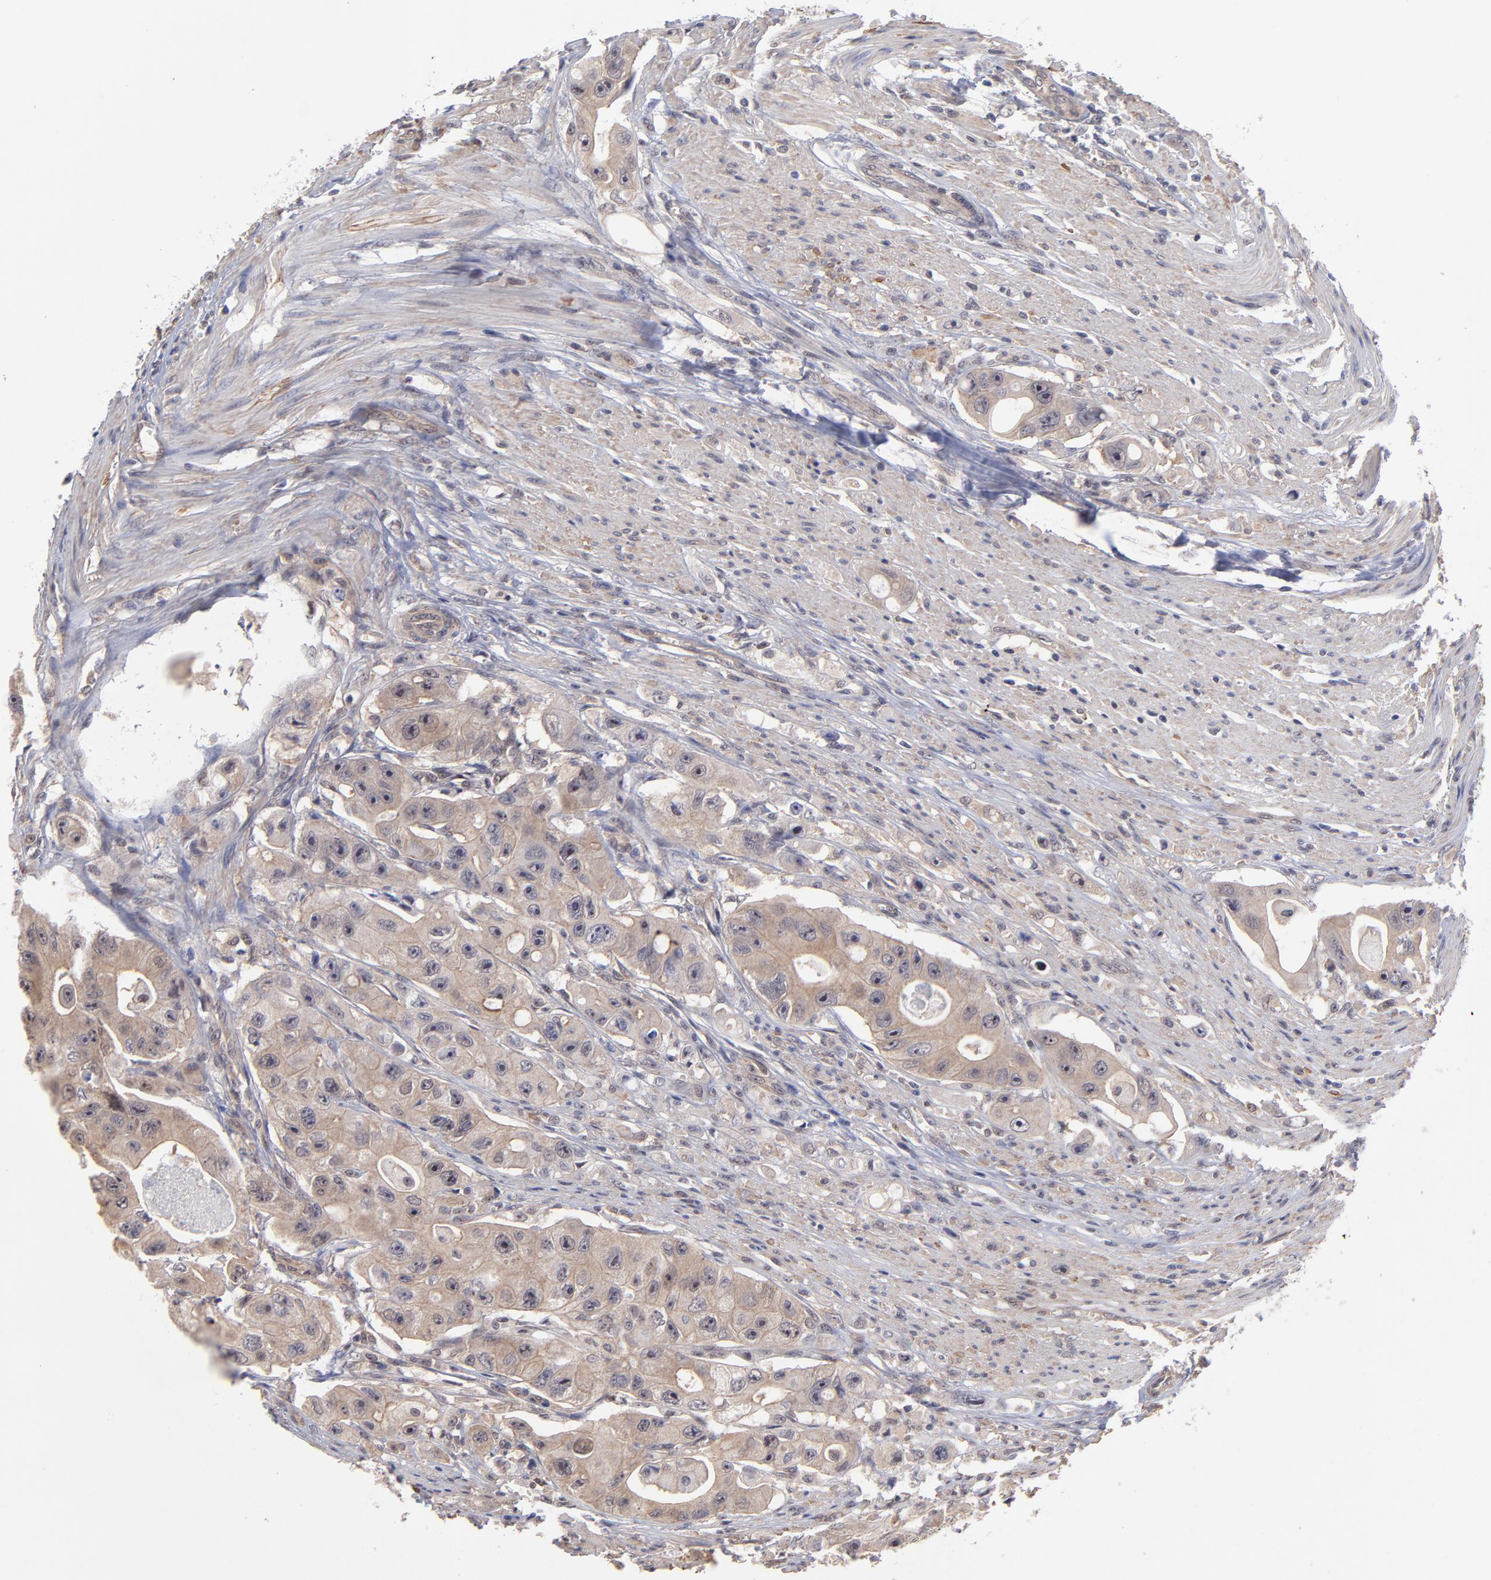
{"staining": {"intensity": "weak", "quantity": ">75%", "location": "cytoplasmic/membranous"}, "tissue": "colorectal cancer", "cell_type": "Tumor cells", "image_type": "cancer", "snomed": [{"axis": "morphology", "description": "Adenocarcinoma, NOS"}, {"axis": "topography", "description": "Colon"}], "caption": "Protein staining exhibits weak cytoplasmic/membranous staining in about >75% of tumor cells in colorectal cancer. (brown staining indicates protein expression, while blue staining denotes nuclei).", "gene": "UBE2E3", "patient": {"sex": "female", "age": 46}}